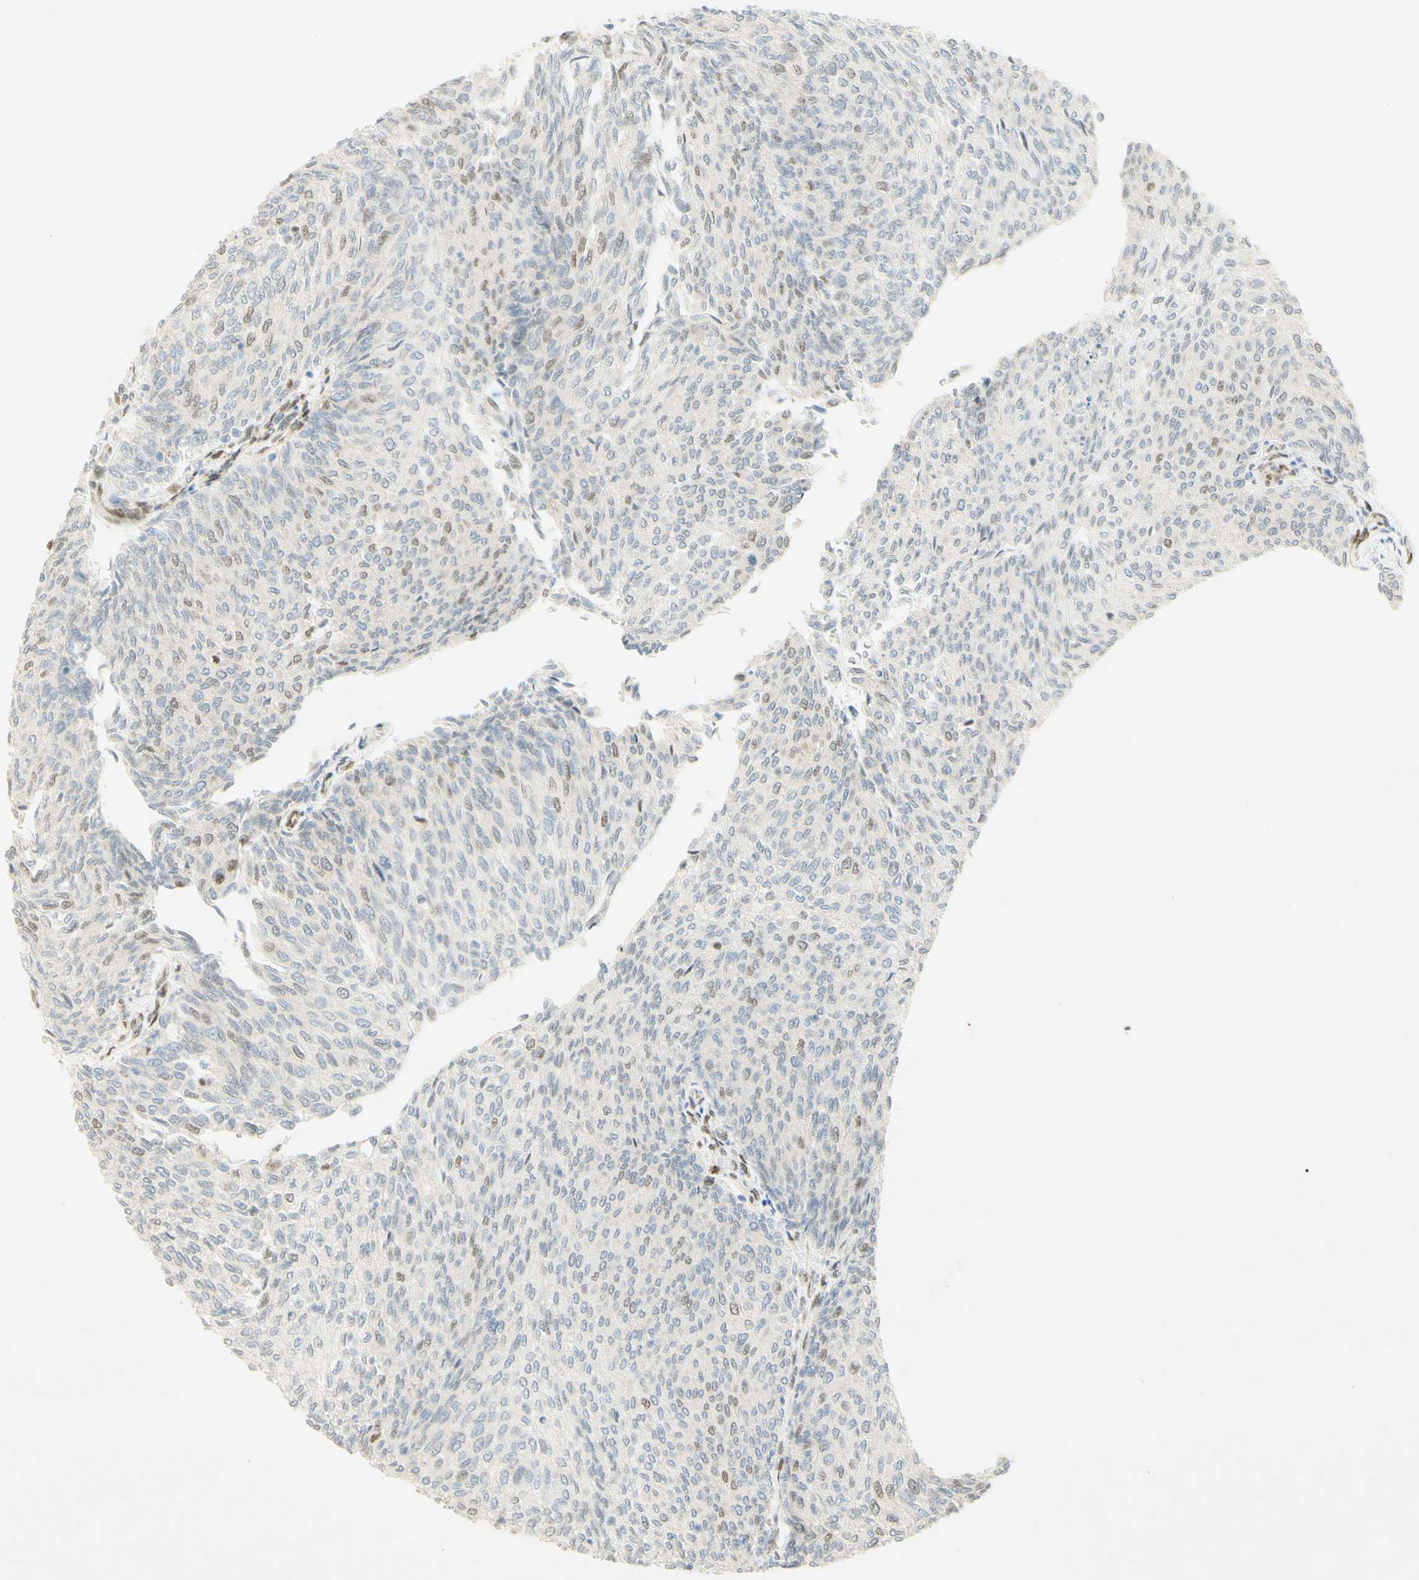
{"staining": {"intensity": "weak", "quantity": "25%-75%", "location": "nuclear"}, "tissue": "urothelial cancer", "cell_type": "Tumor cells", "image_type": "cancer", "snomed": [{"axis": "morphology", "description": "Urothelial carcinoma, Low grade"}, {"axis": "topography", "description": "Urinary bladder"}], "caption": "This is a histology image of immunohistochemistry staining of urothelial cancer, which shows weak staining in the nuclear of tumor cells.", "gene": "E2F1", "patient": {"sex": "female", "age": 79}}